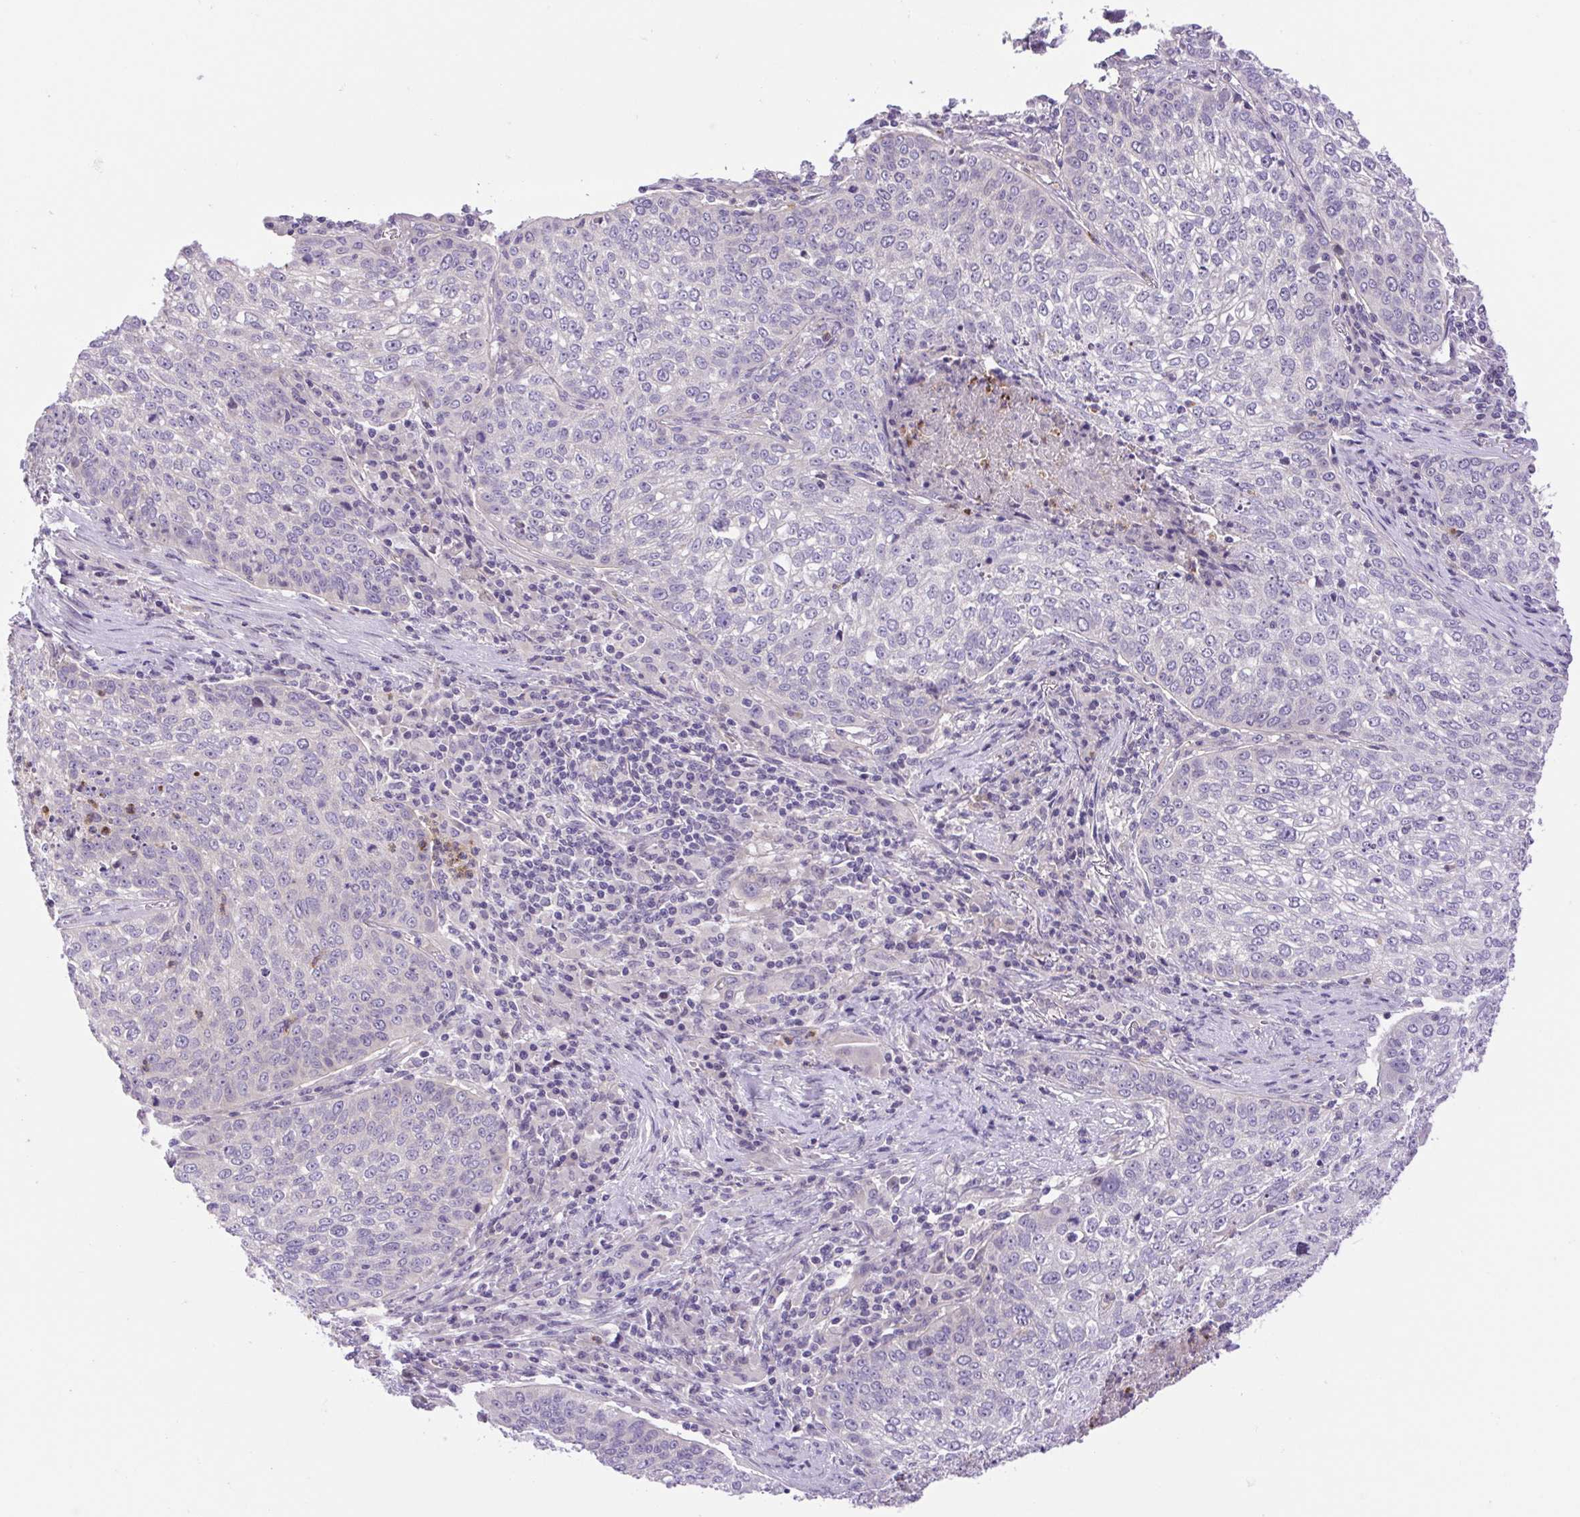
{"staining": {"intensity": "negative", "quantity": "none", "location": "none"}, "tissue": "lung cancer", "cell_type": "Tumor cells", "image_type": "cancer", "snomed": [{"axis": "morphology", "description": "Squamous cell carcinoma, NOS"}, {"axis": "topography", "description": "Lung"}], "caption": "An immunohistochemistry (IHC) micrograph of lung cancer is shown. There is no staining in tumor cells of lung cancer.", "gene": "FAM177B", "patient": {"sex": "male", "age": 63}}